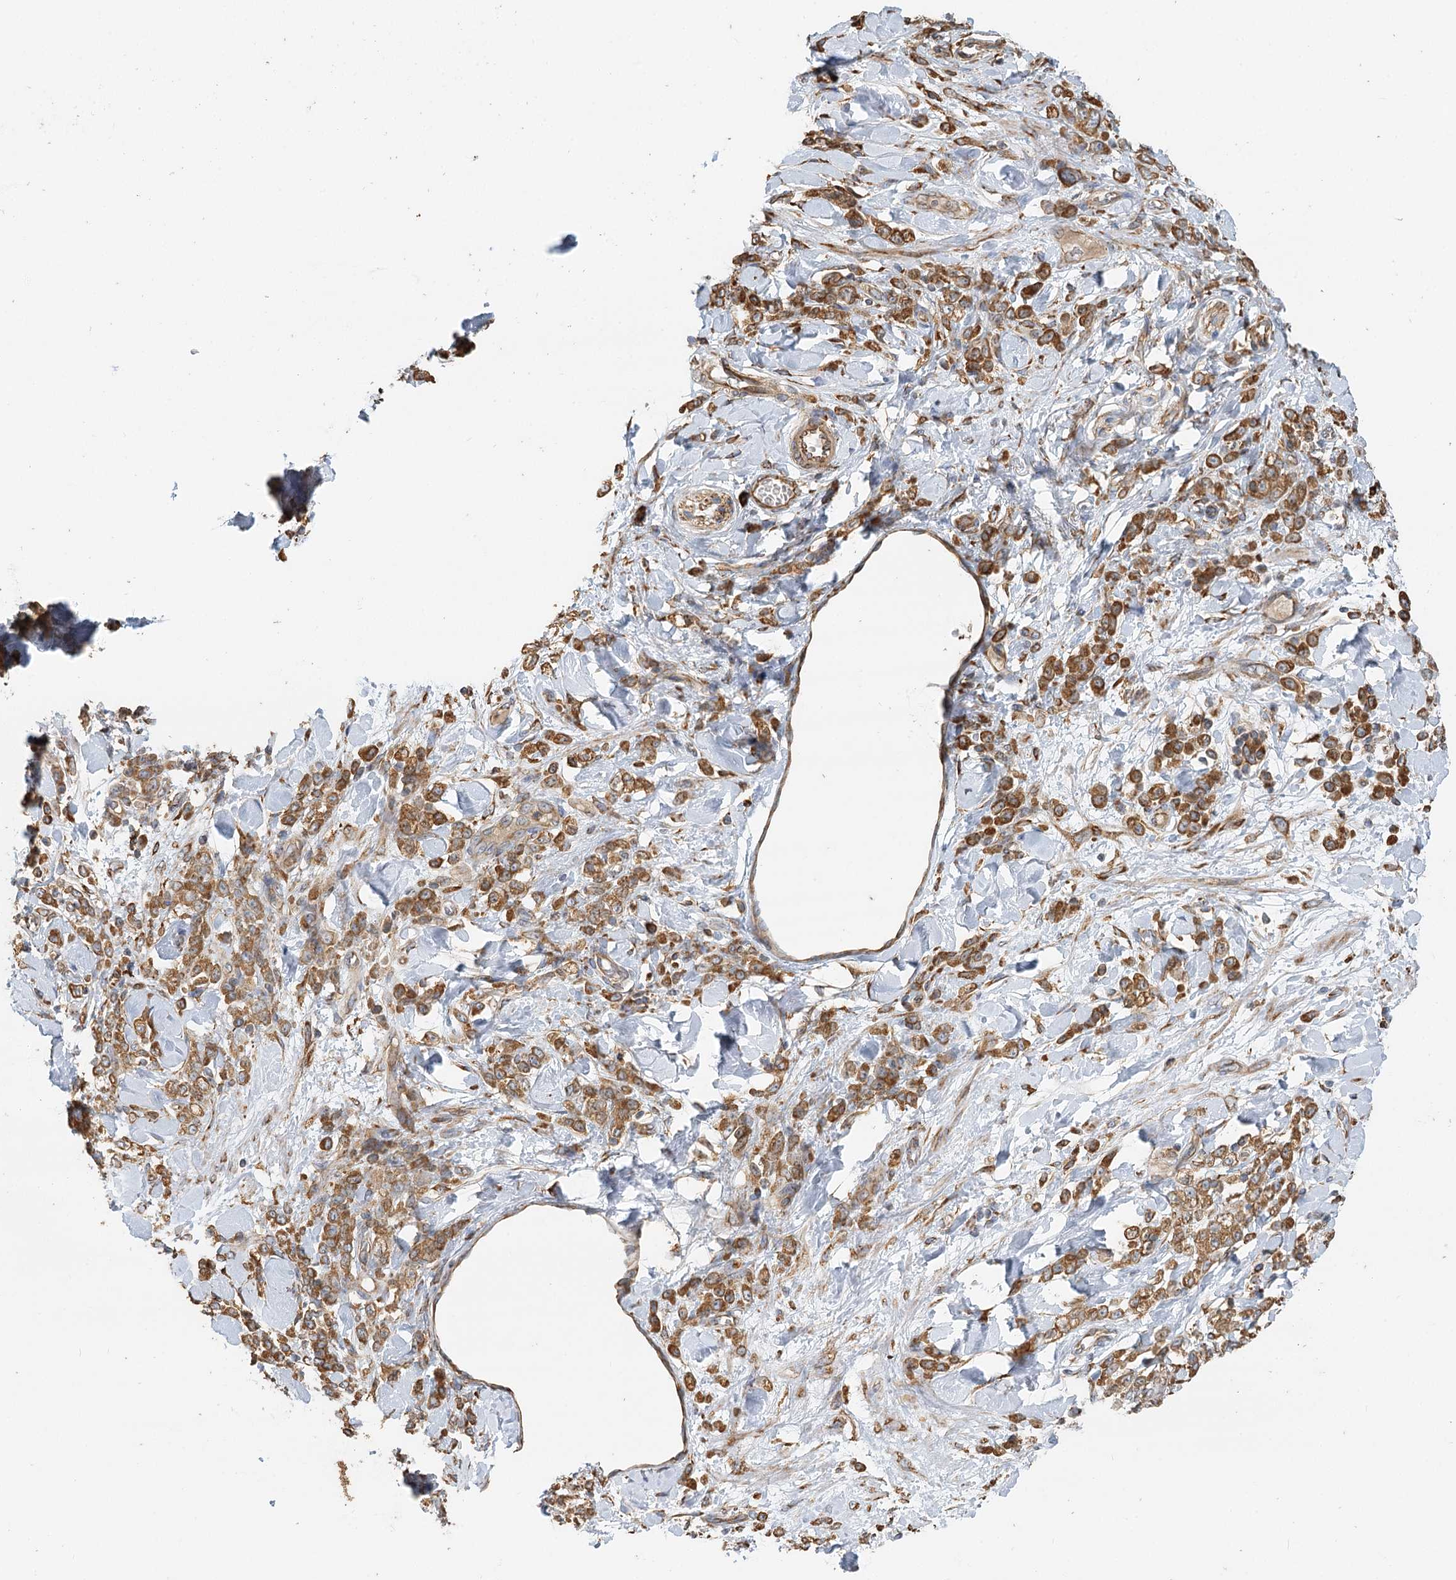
{"staining": {"intensity": "moderate", "quantity": ">75%", "location": "cytoplasmic/membranous"}, "tissue": "stomach cancer", "cell_type": "Tumor cells", "image_type": "cancer", "snomed": [{"axis": "morphology", "description": "Normal tissue, NOS"}, {"axis": "morphology", "description": "Adenocarcinoma, NOS"}, {"axis": "topography", "description": "Stomach"}], "caption": "The immunohistochemical stain highlights moderate cytoplasmic/membranous staining in tumor cells of stomach cancer tissue.", "gene": "TAS1R1", "patient": {"sex": "male", "age": 82}}